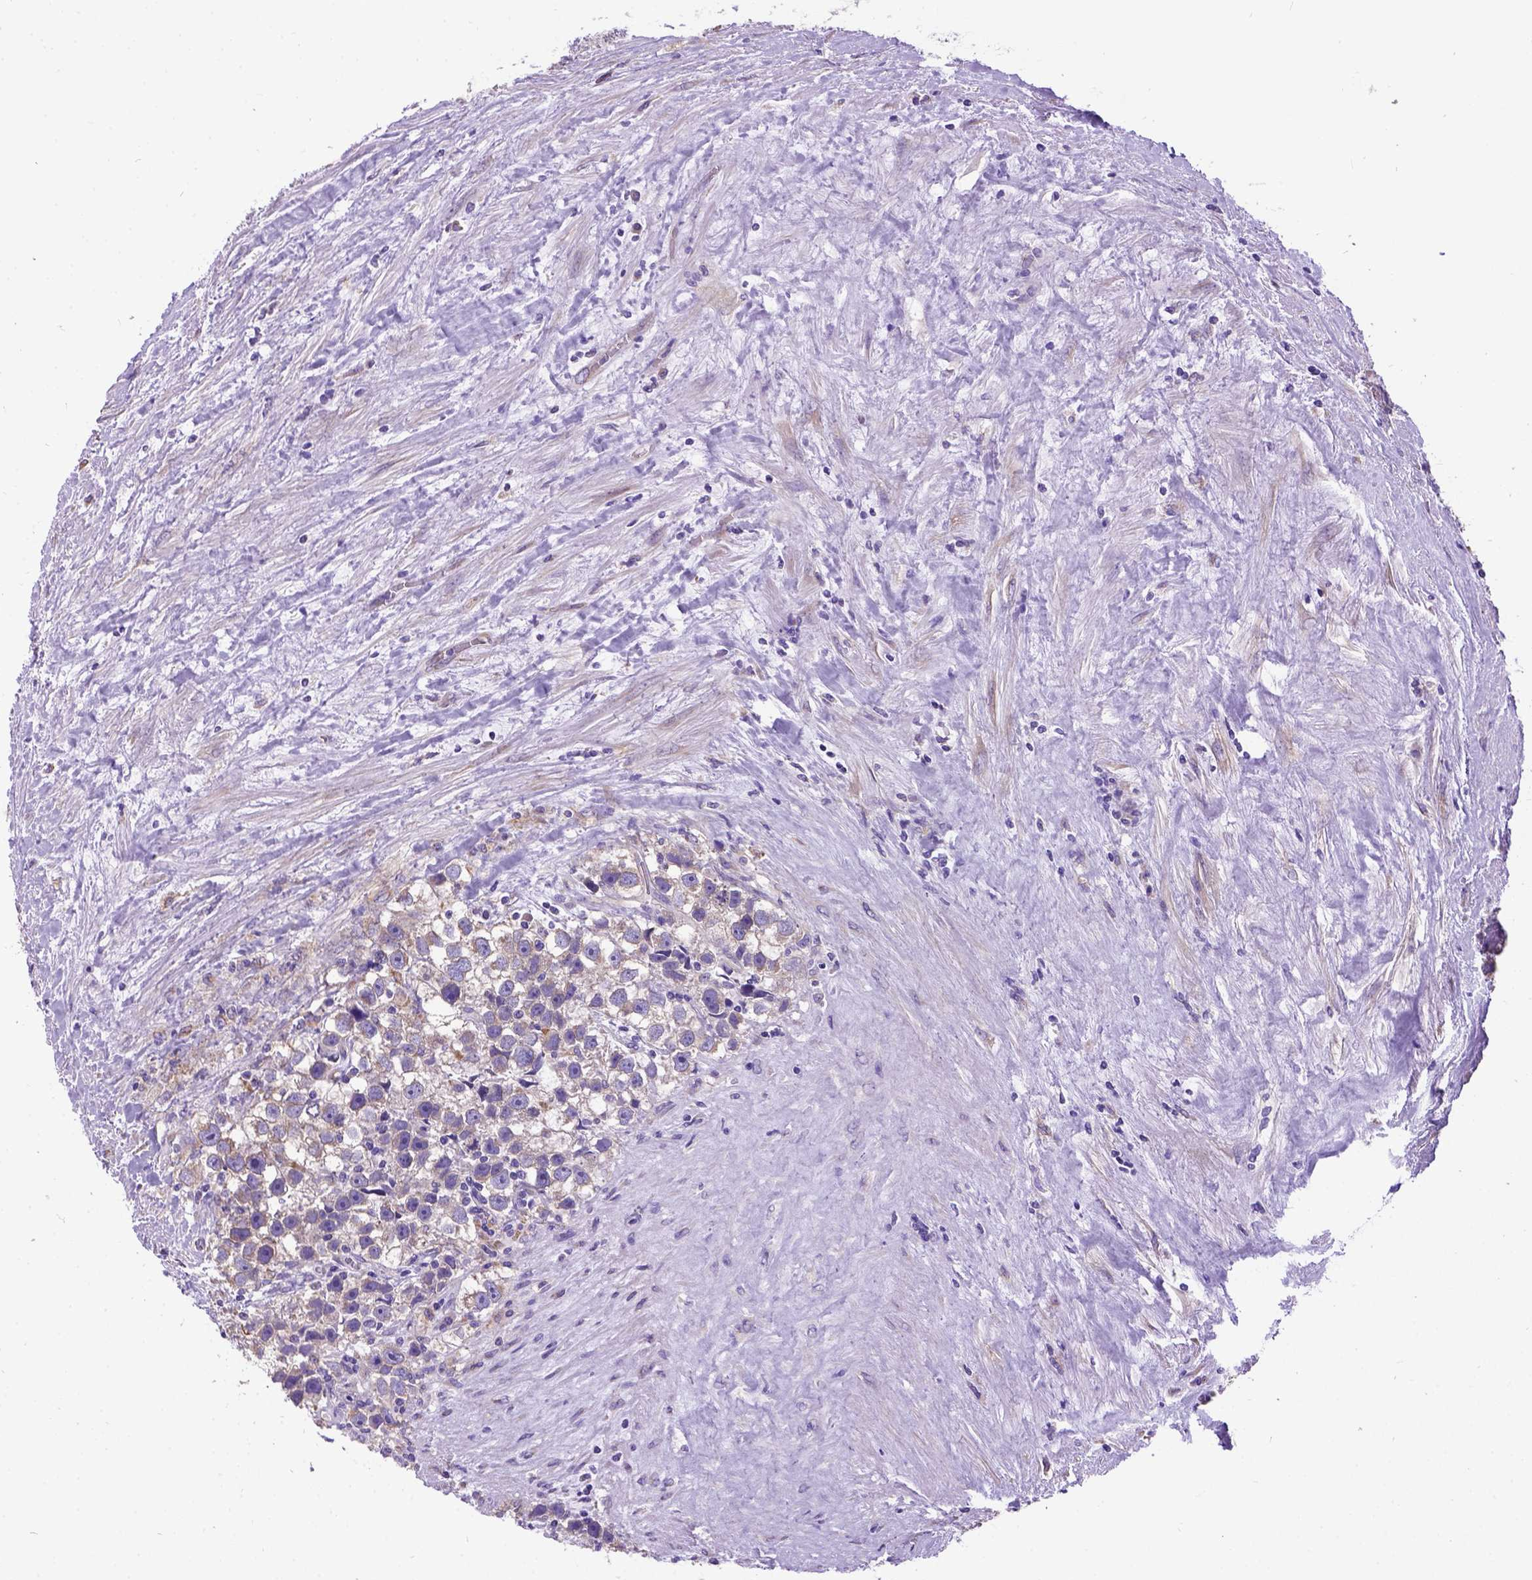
{"staining": {"intensity": "weak", "quantity": ">75%", "location": "cytoplasmic/membranous"}, "tissue": "testis cancer", "cell_type": "Tumor cells", "image_type": "cancer", "snomed": [{"axis": "morphology", "description": "Seminoma, NOS"}, {"axis": "topography", "description": "Testis"}], "caption": "A photomicrograph showing weak cytoplasmic/membranous staining in about >75% of tumor cells in seminoma (testis), as visualized by brown immunohistochemical staining.", "gene": "CFAP54", "patient": {"sex": "male", "age": 43}}